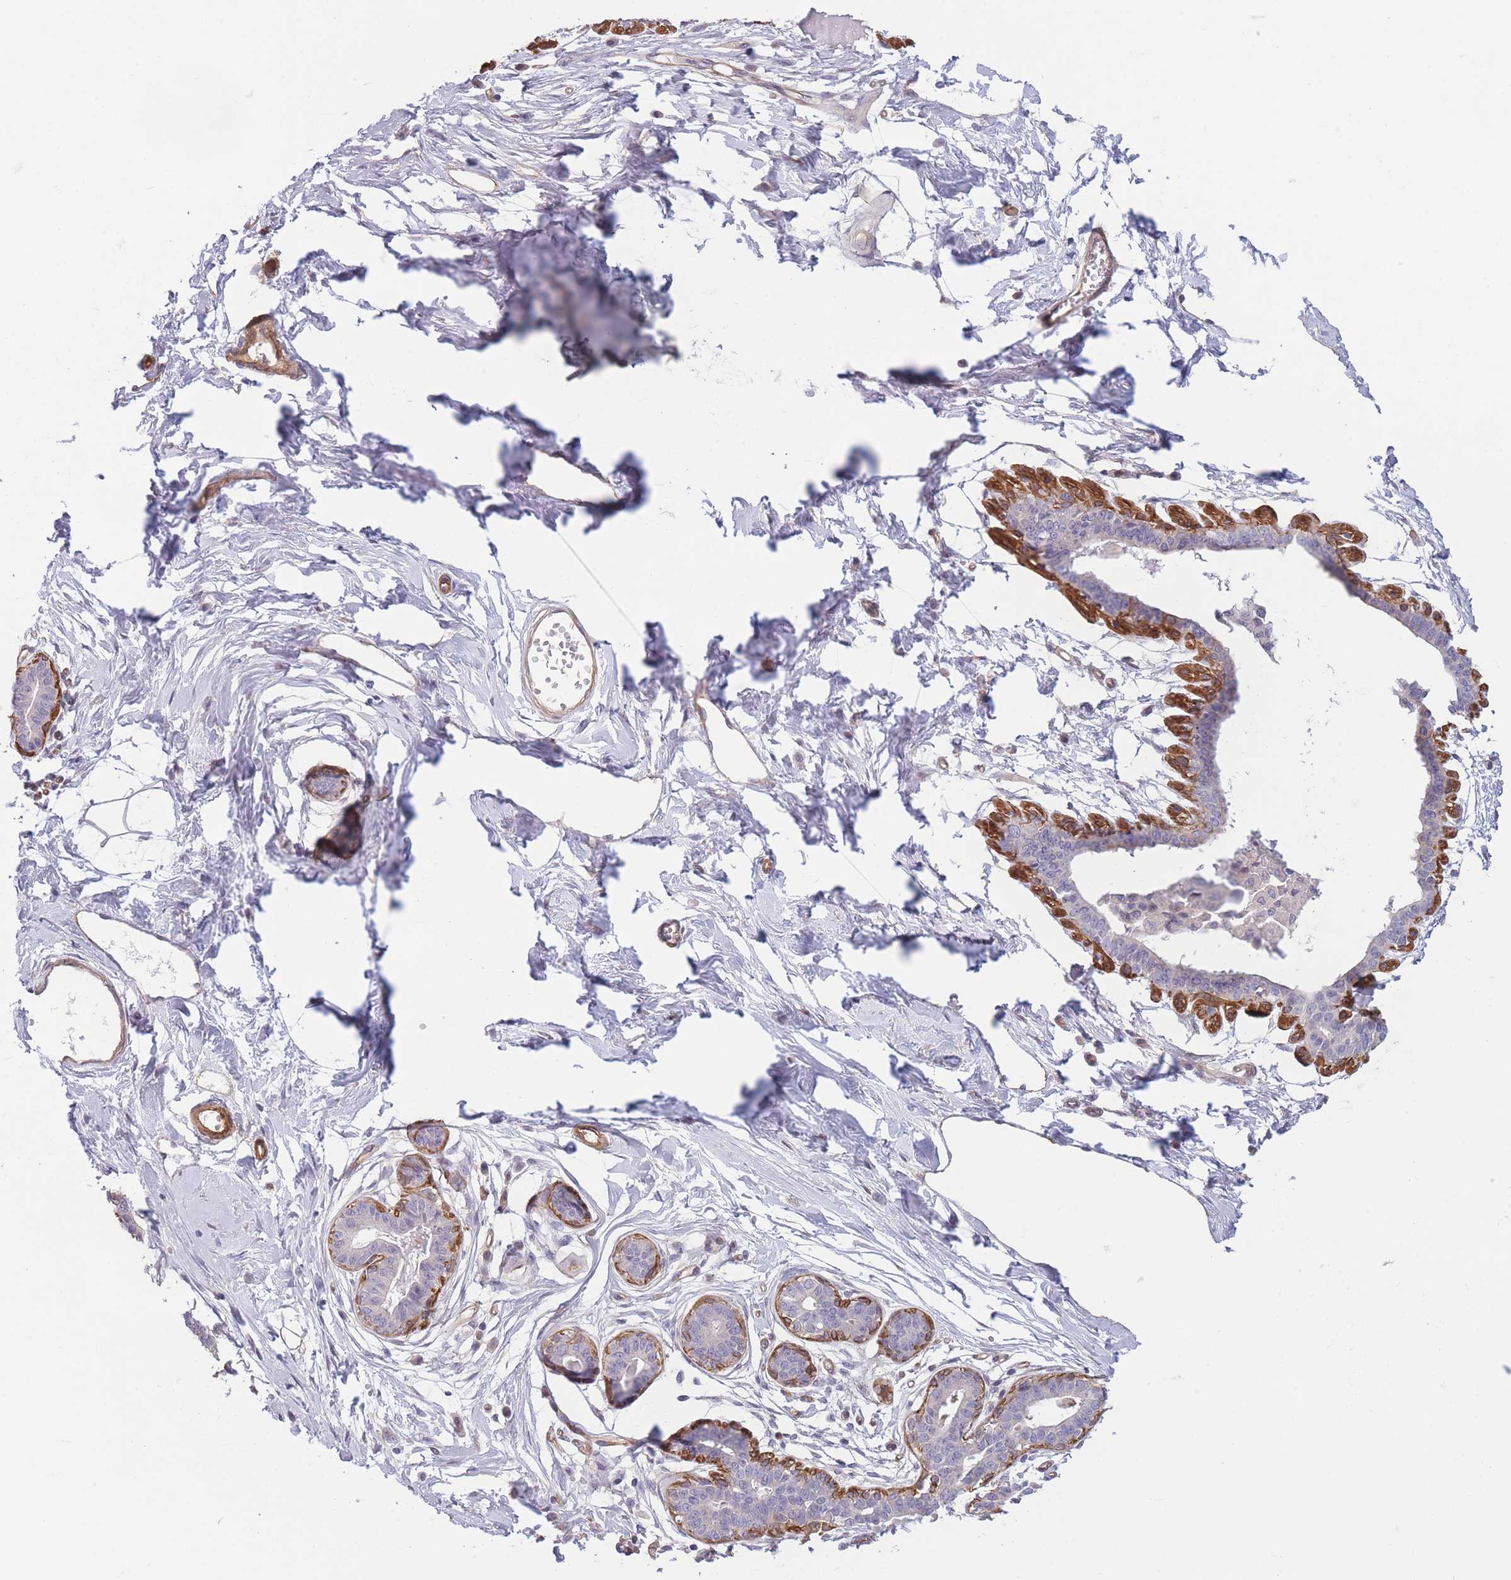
{"staining": {"intensity": "negative", "quantity": "none", "location": "none"}, "tissue": "breast", "cell_type": "Adipocytes", "image_type": "normal", "snomed": [{"axis": "morphology", "description": "Normal tissue, NOS"}, {"axis": "topography", "description": "Breast"}], "caption": "Image shows no protein staining in adipocytes of normal breast.", "gene": "SLC7A6", "patient": {"sex": "female", "age": 45}}